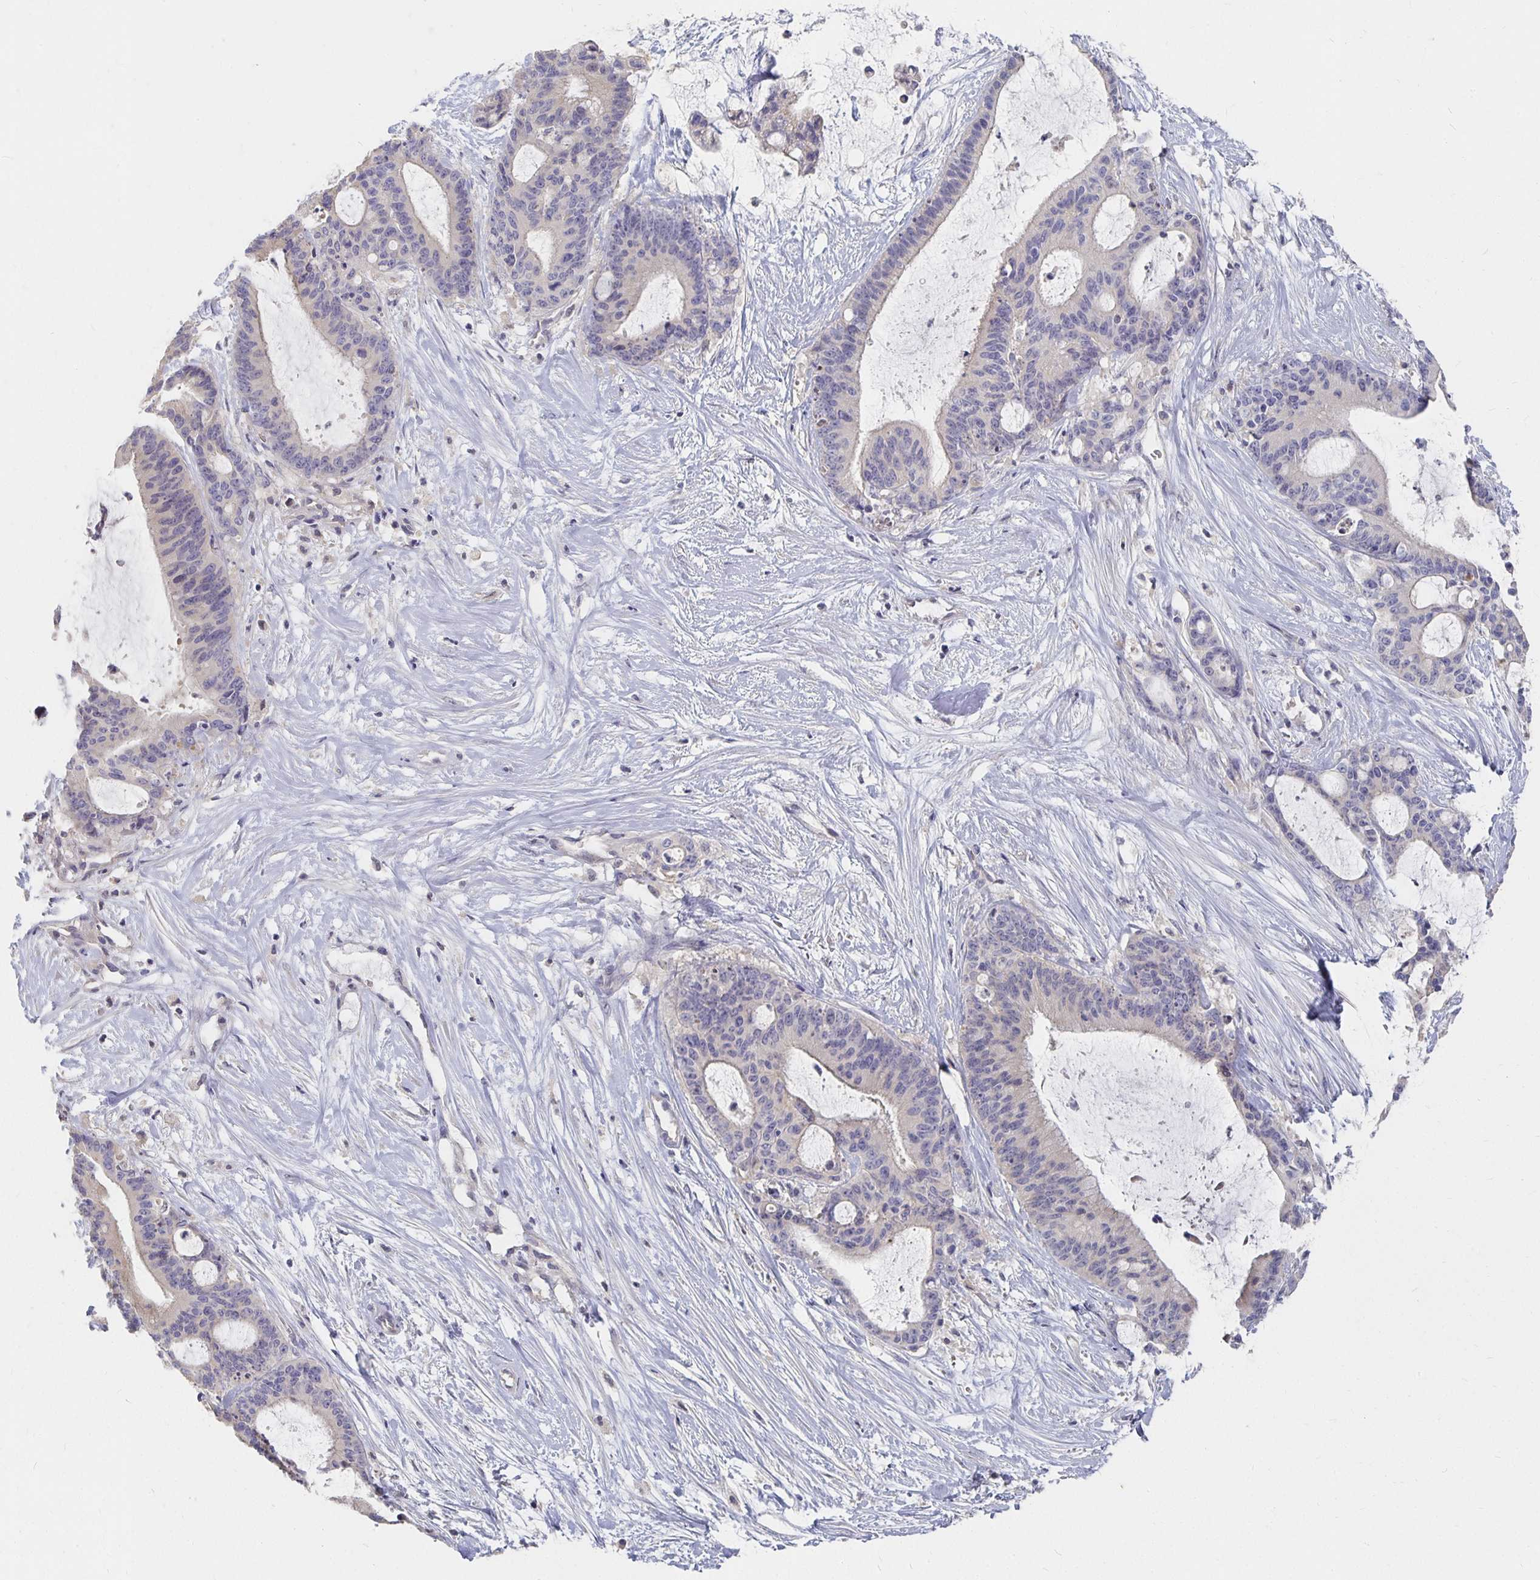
{"staining": {"intensity": "negative", "quantity": "none", "location": "none"}, "tissue": "liver cancer", "cell_type": "Tumor cells", "image_type": "cancer", "snomed": [{"axis": "morphology", "description": "Normal tissue, NOS"}, {"axis": "morphology", "description": "Cholangiocarcinoma"}, {"axis": "topography", "description": "Liver"}, {"axis": "topography", "description": "Peripheral nerve tissue"}], "caption": "The micrograph demonstrates no staining of tumor cells in liver cancer.", "gene": "FKRP", "patient": {"sex": "female", "age": 73}}